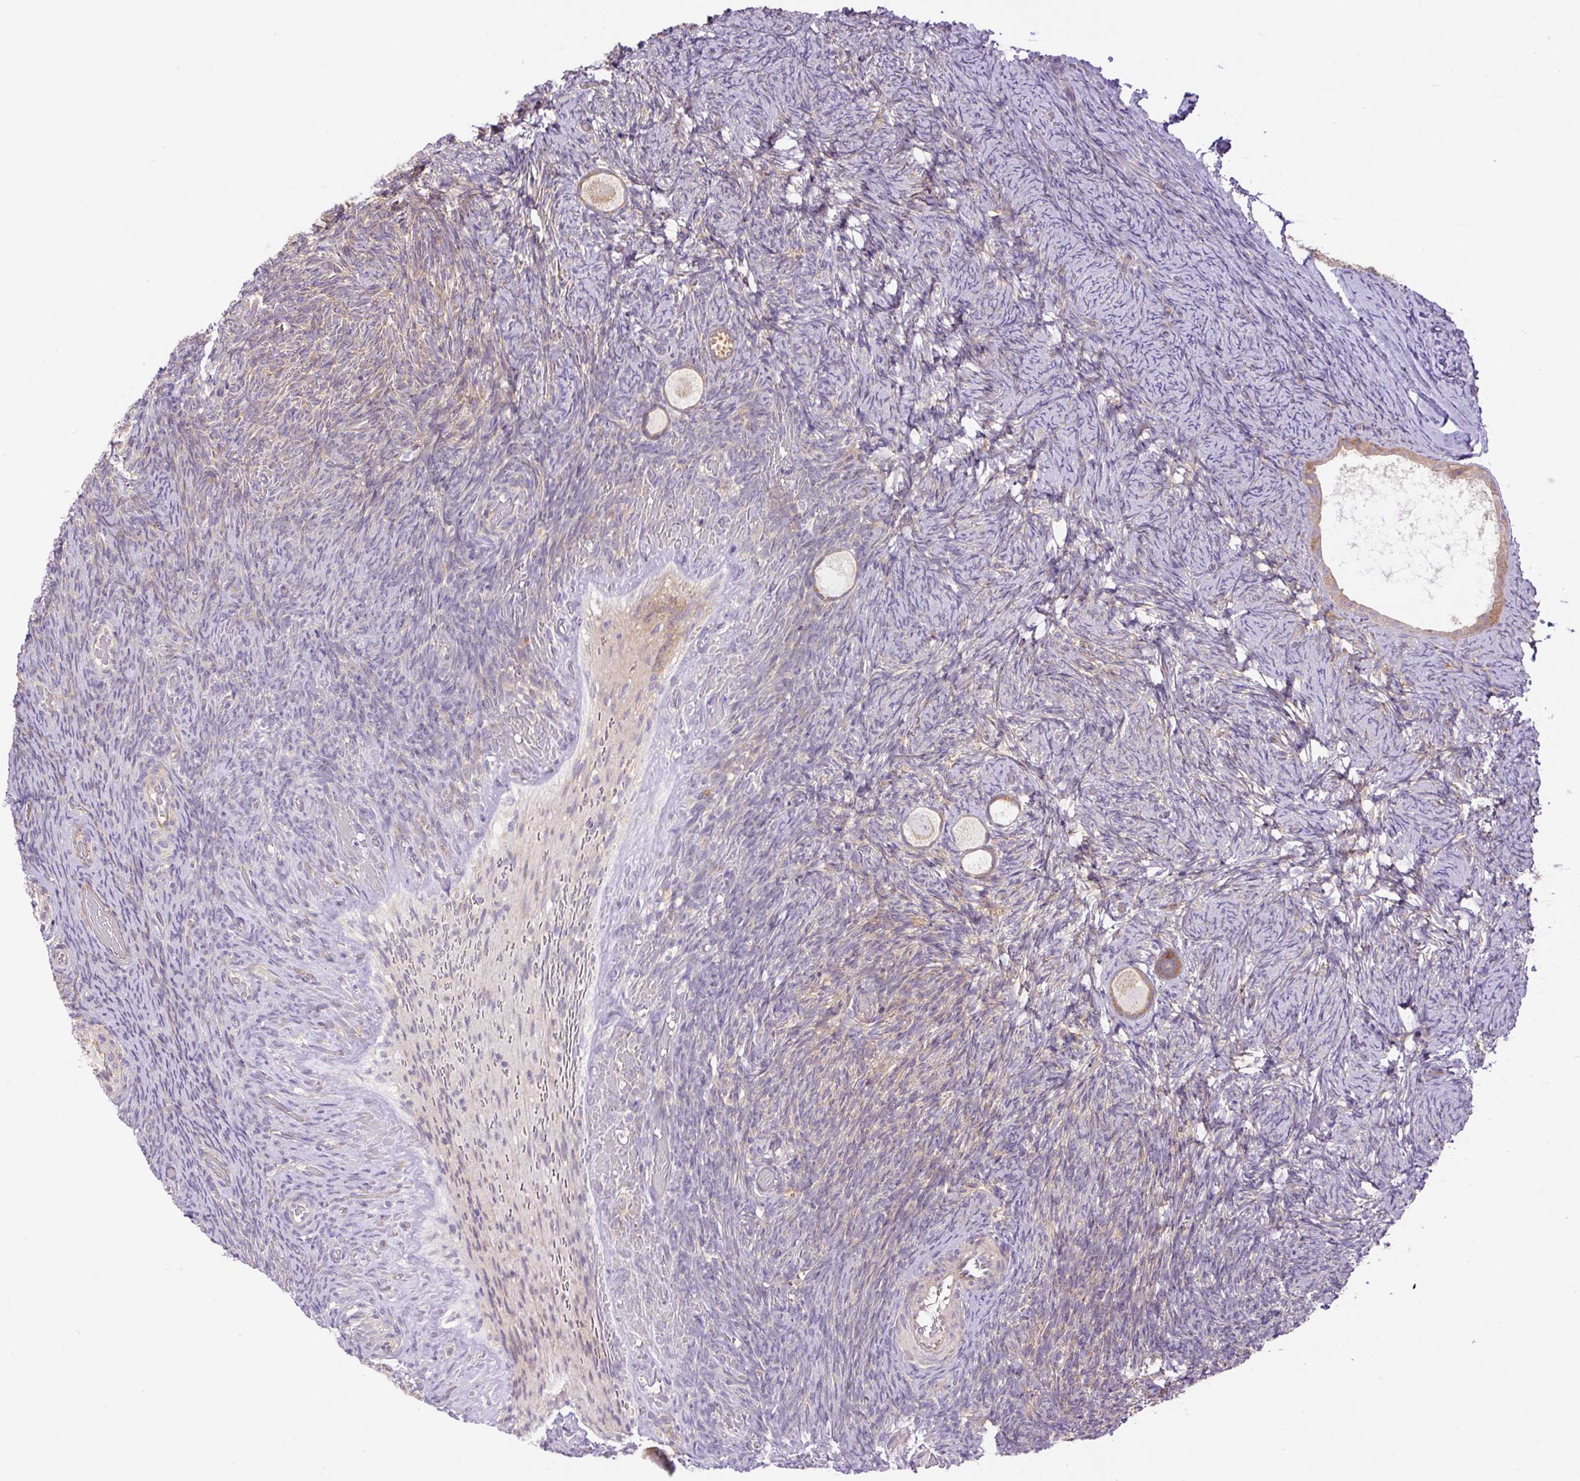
{"staining": {"intensity": "moderate", "quantity": "<25%", "location": "cytoplasmic/membranous"}, "tissue": "ovary", "cell_type": "Follicle cells", "image_type": "normal", "snomed": [{"axis": "morphology", "description": "Normal tissue, NOS"}, {"axis": "topography", "description": "Ovary"}], "caption": "DAB immunohistochemical staining of benign ovary demonstrates moderate cytoplasmic/membranous protein expression in about <25% of follicle cells.", "gene": "PPME1", "patient": {"sex": "female", "age": 34}}